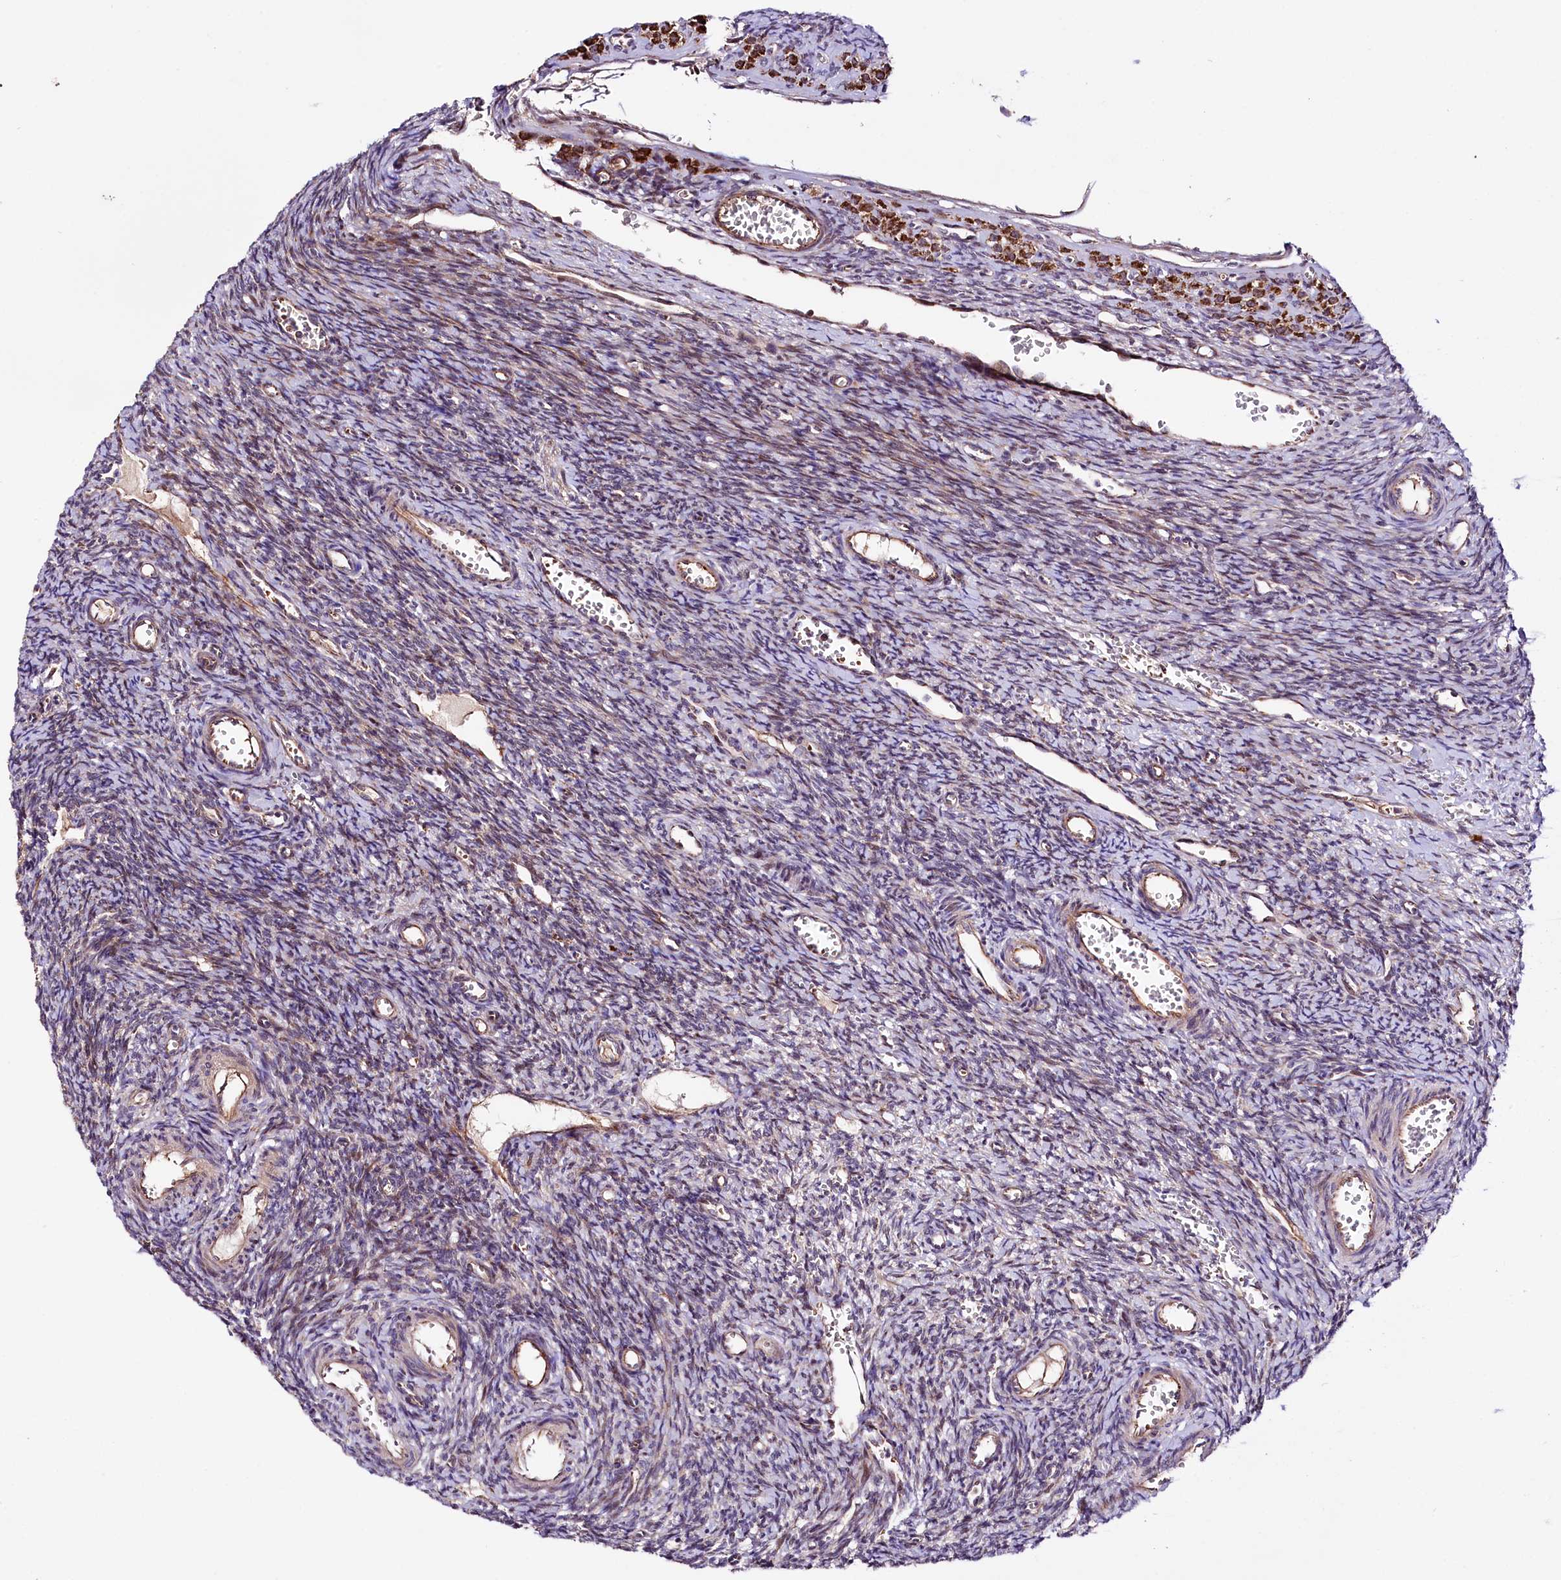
{"staining": {"intensity": "weak", "quantity": "25%-75%", "location": "cytoplasmic/membranous"}, "tissue": "ovary", "cell_type": "Ovarian stroma cells", "image_type": "normal", "snomed": [{"axis": "morphology", "description": "Normal tissue, NOS"}, {"axis": "topography", "description": "Ovary"}], "caption": "Immunohistochemical staining of benign human ovary reveals weak cytoplasmic/membranous protein expression in approximately 25%-75% of ovarian stroma cells.", "gene": "ST7", "patient": {"sex": "female", "age": 39}}